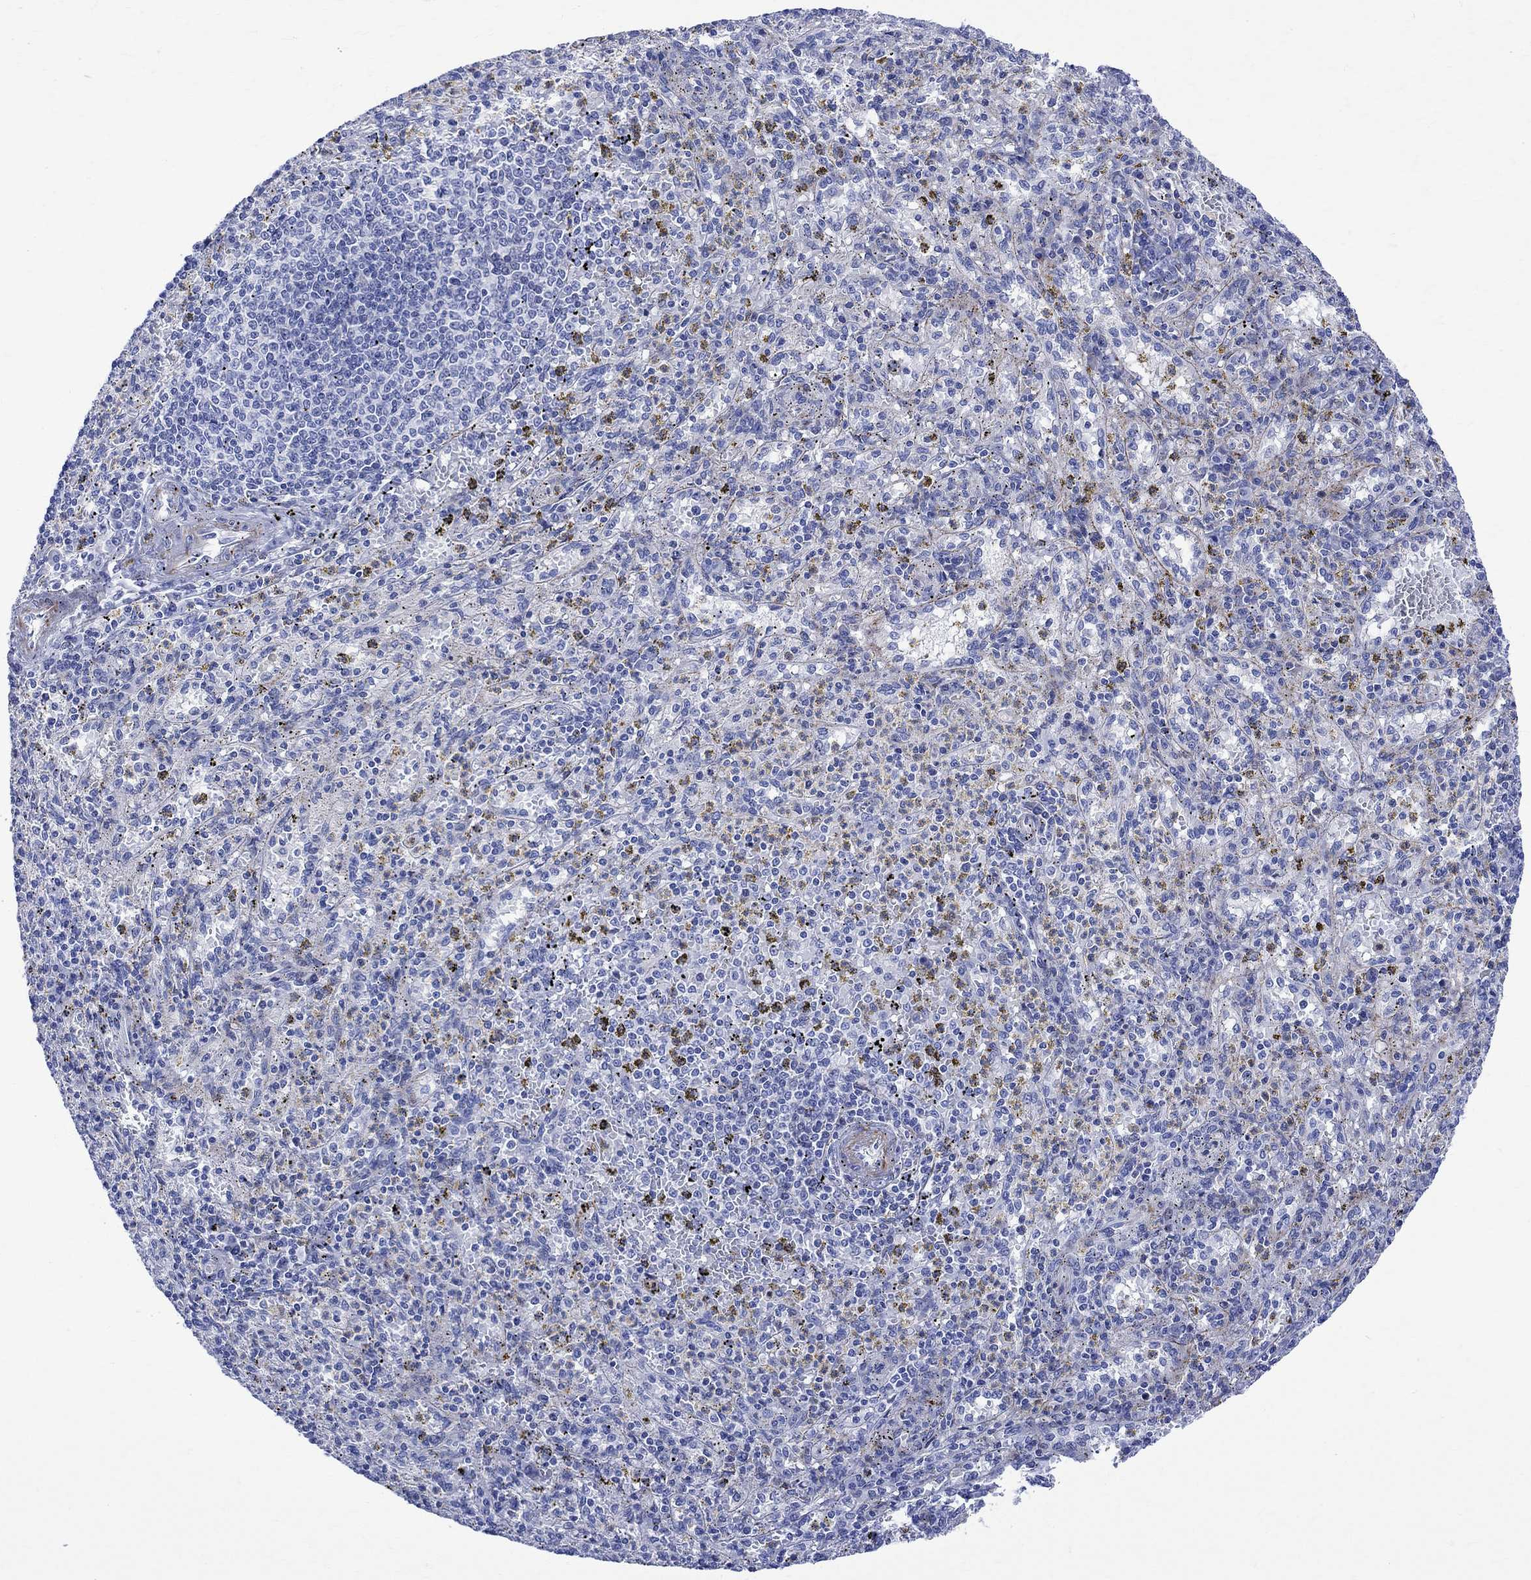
{"staining": {"intensity": "weak", "quantity": "25%-75%", "location": "cytoplasmic/membranous"}, "tissue": "spleen", "cell_type": "Cells in red pulp", "image_type": "normal", "snomed": [{"axis": "morphology", "description": "Normal tissue, NOS"}, {"axis": "topography", "description": "Spleen"}], "caption": "Immunohistochemistry (IHC) image of benign spleen stained for a protein (brown), which exhibits low levels of weak cytoplasmic/membranous staining in approximately 25%-75% of cells in red pulp.", "gene": "PARVB", "patient": {"sex": "male", "age": 60}}